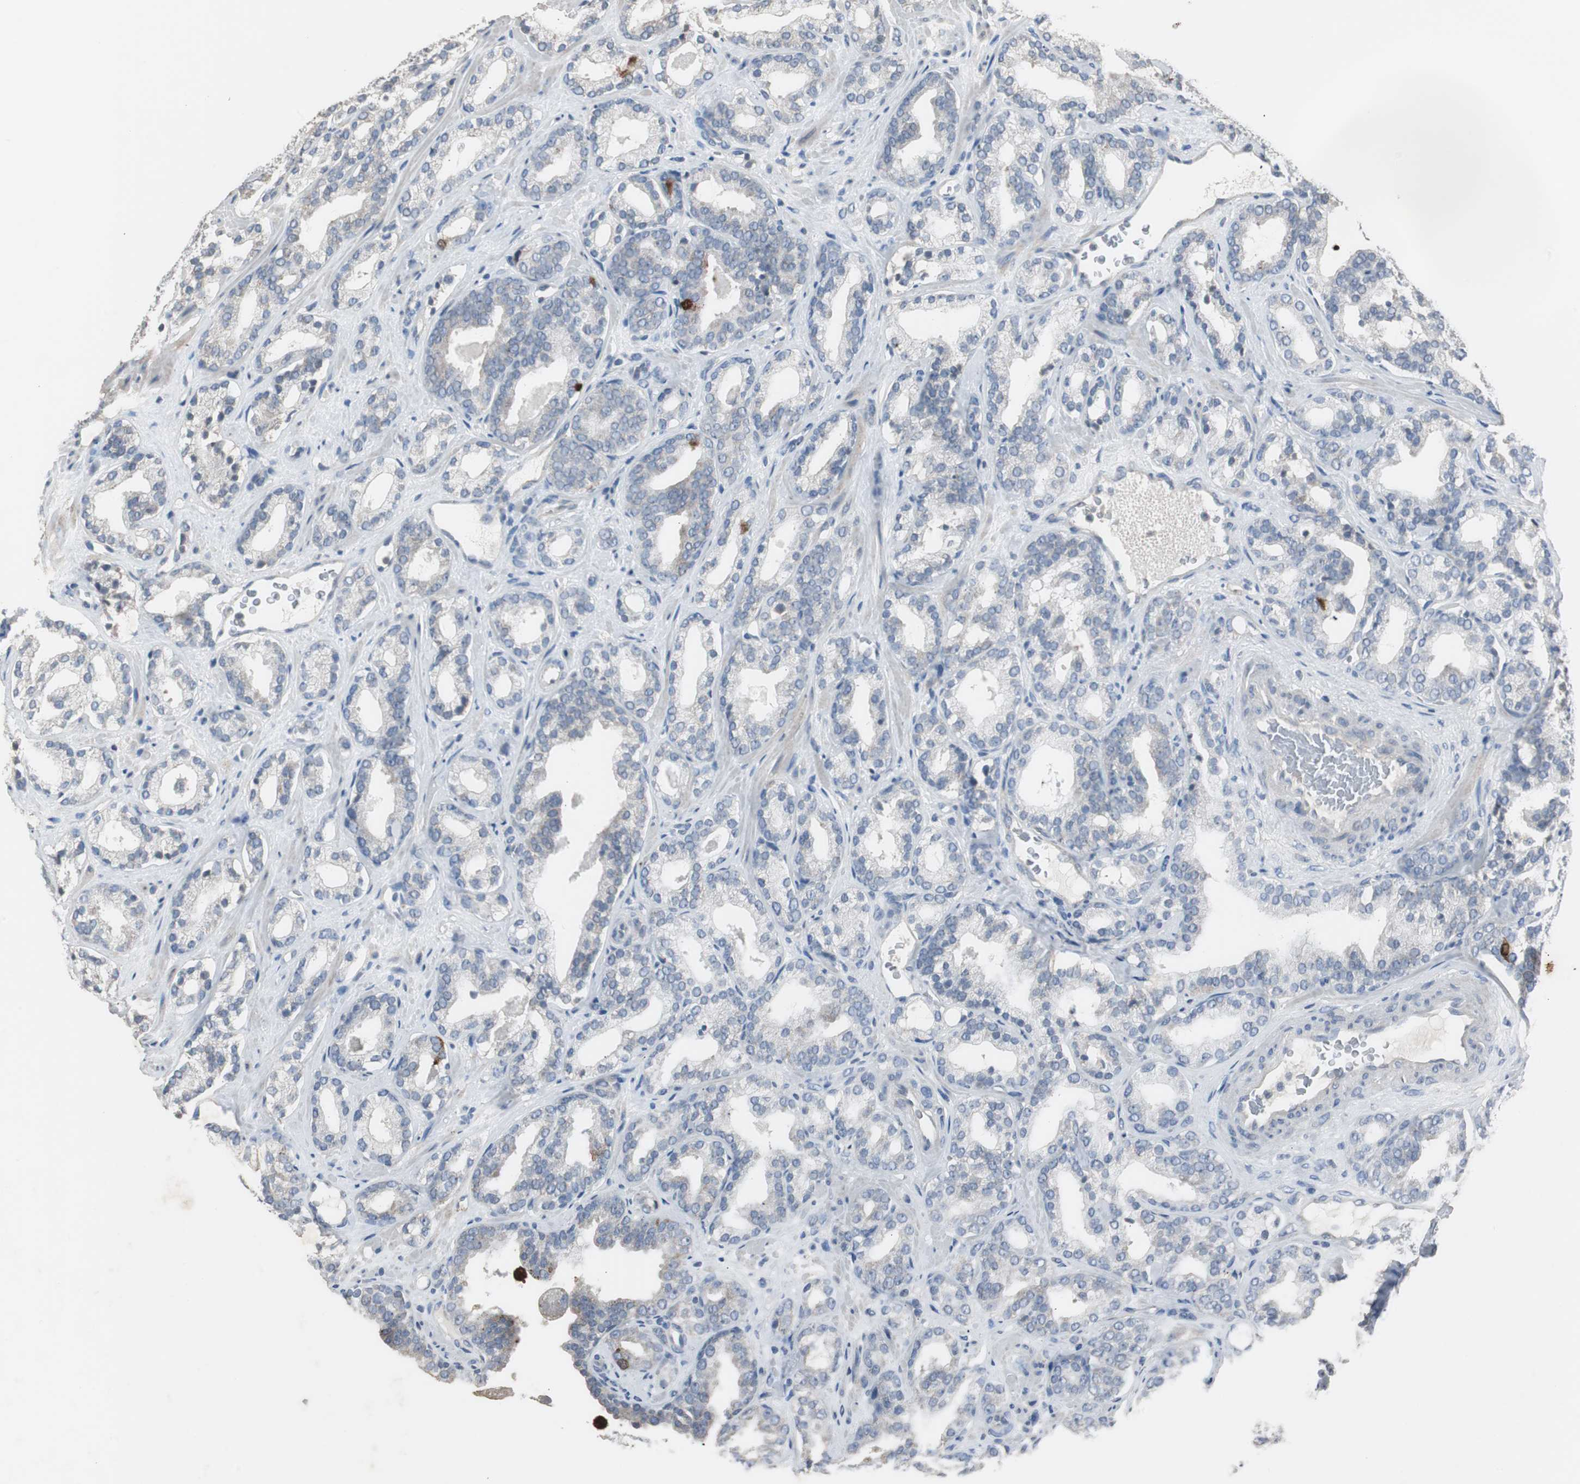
{"staining": {"intensity": "strong", "quantity": "<25%", "location": "cytoplasmic/membranous"}, "tissue": "prostate cancer", "cell_type": "Tumor cells", "image_type": "cancer", "snomed": [{"axis": "morphology", "description": "Adenocarcinoma, Low grade"}, {"axis": "topography", "description": "Prostate"}], "caption": "Immunohistochemistry of human prostate cancer (adenocarcinoma (low-grade)) displays medium levels of strong cytoplasmic/membranous positivity in approximately <25% of tumor cells.", "gene": "TK1", "patient": {"sex": "male", "age": 63}}